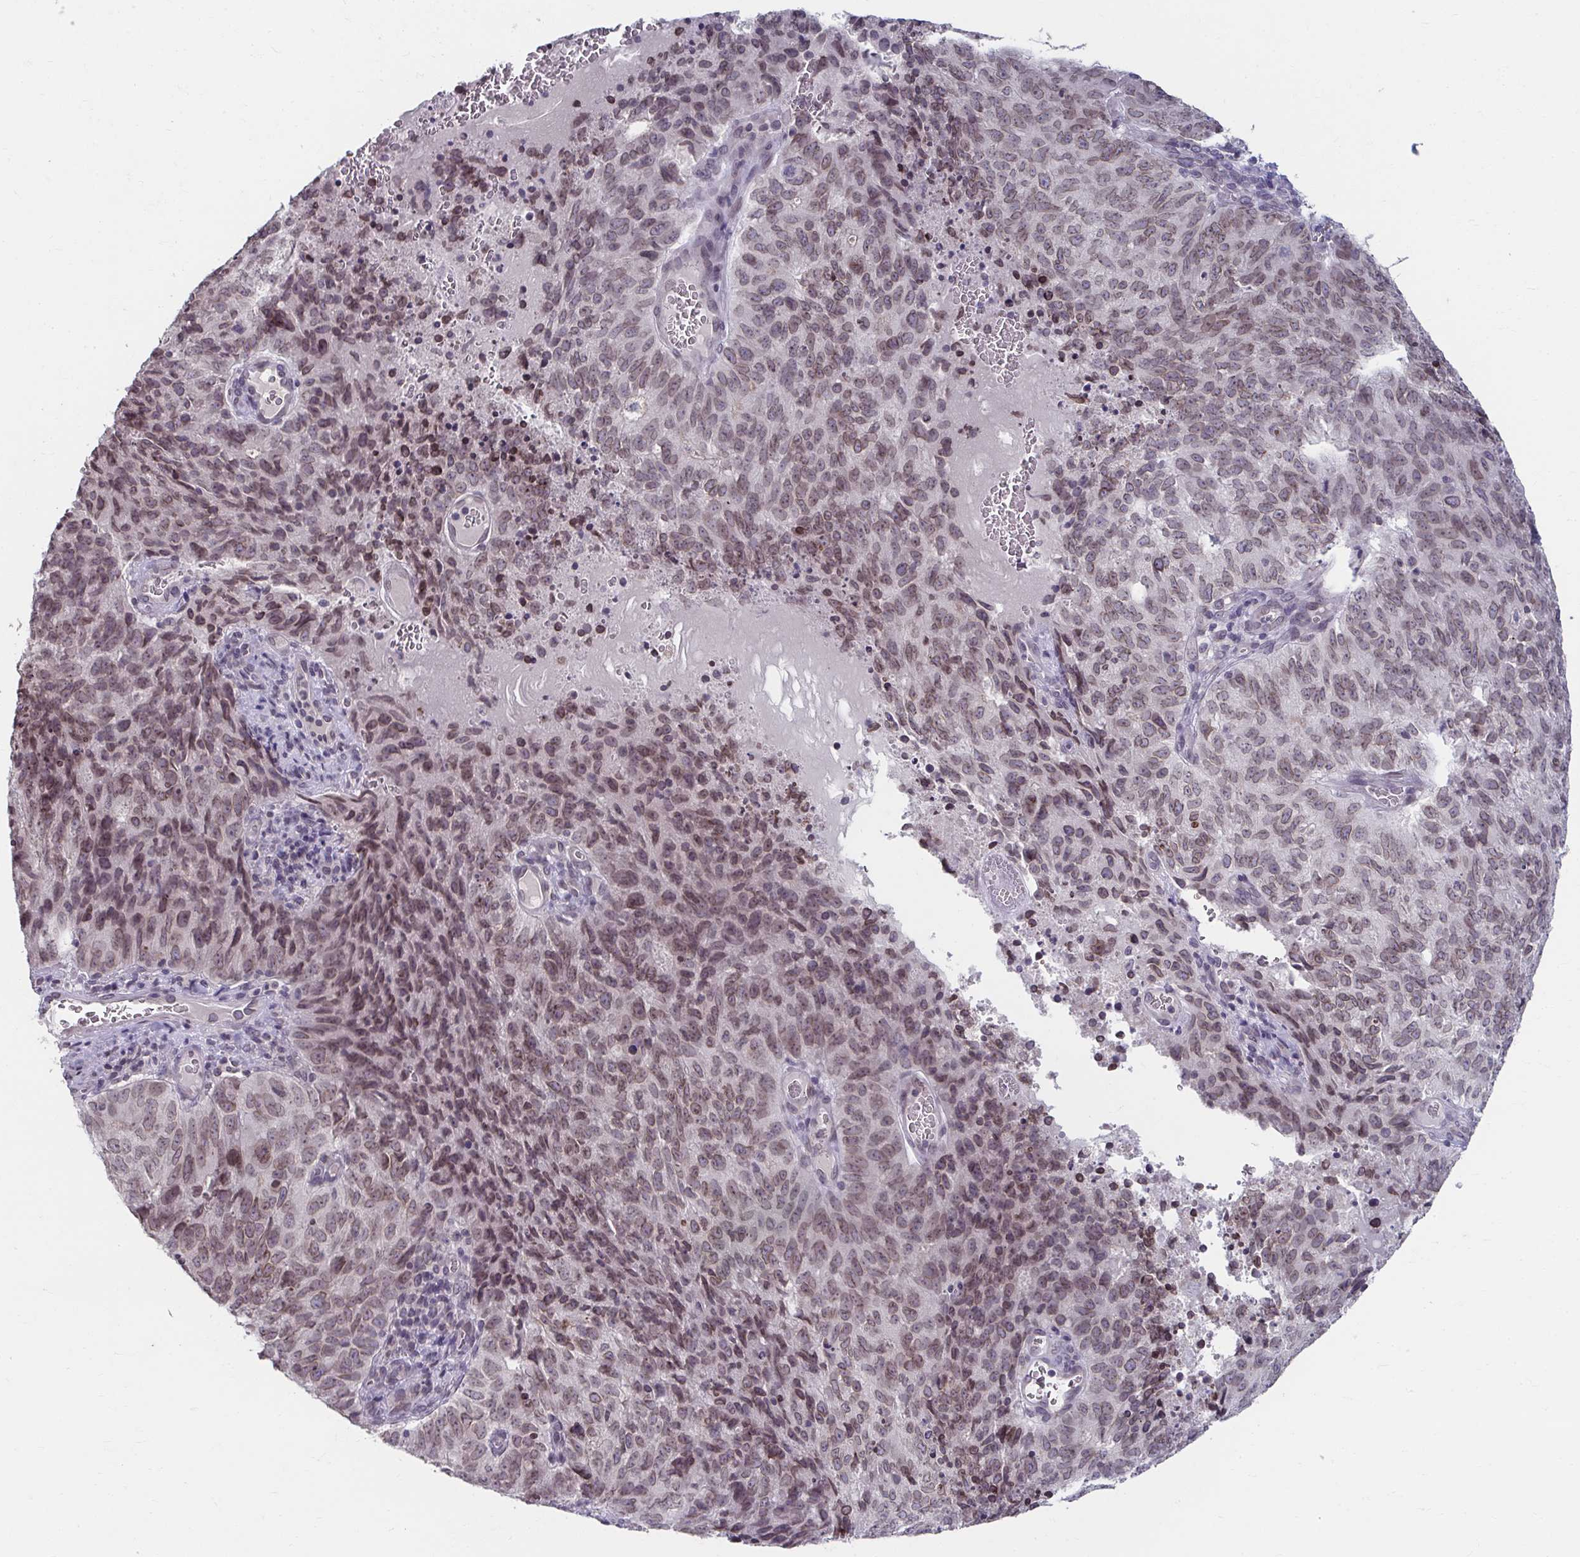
{"staining": {"intensity": "moderate", "quantity": ">75%", "location": "nuclear"}, "tissue": "cervical cancer", "cell_type": "Tumor cells", "image_type": "cancer", "snomed": [{"axis": "morphology", "description": "Adenocarcinoma, NOS"}, {"axis": "topography", "description": "Cervix"}], "caption": "The histopathology image exhibits a brown stain indicating the presence of a protein in the nuclear of tumor cells in cervical cancer (adenocarcinoma).", "gene": "NUP133", "patient": {"sex": "female", "age": 38}}